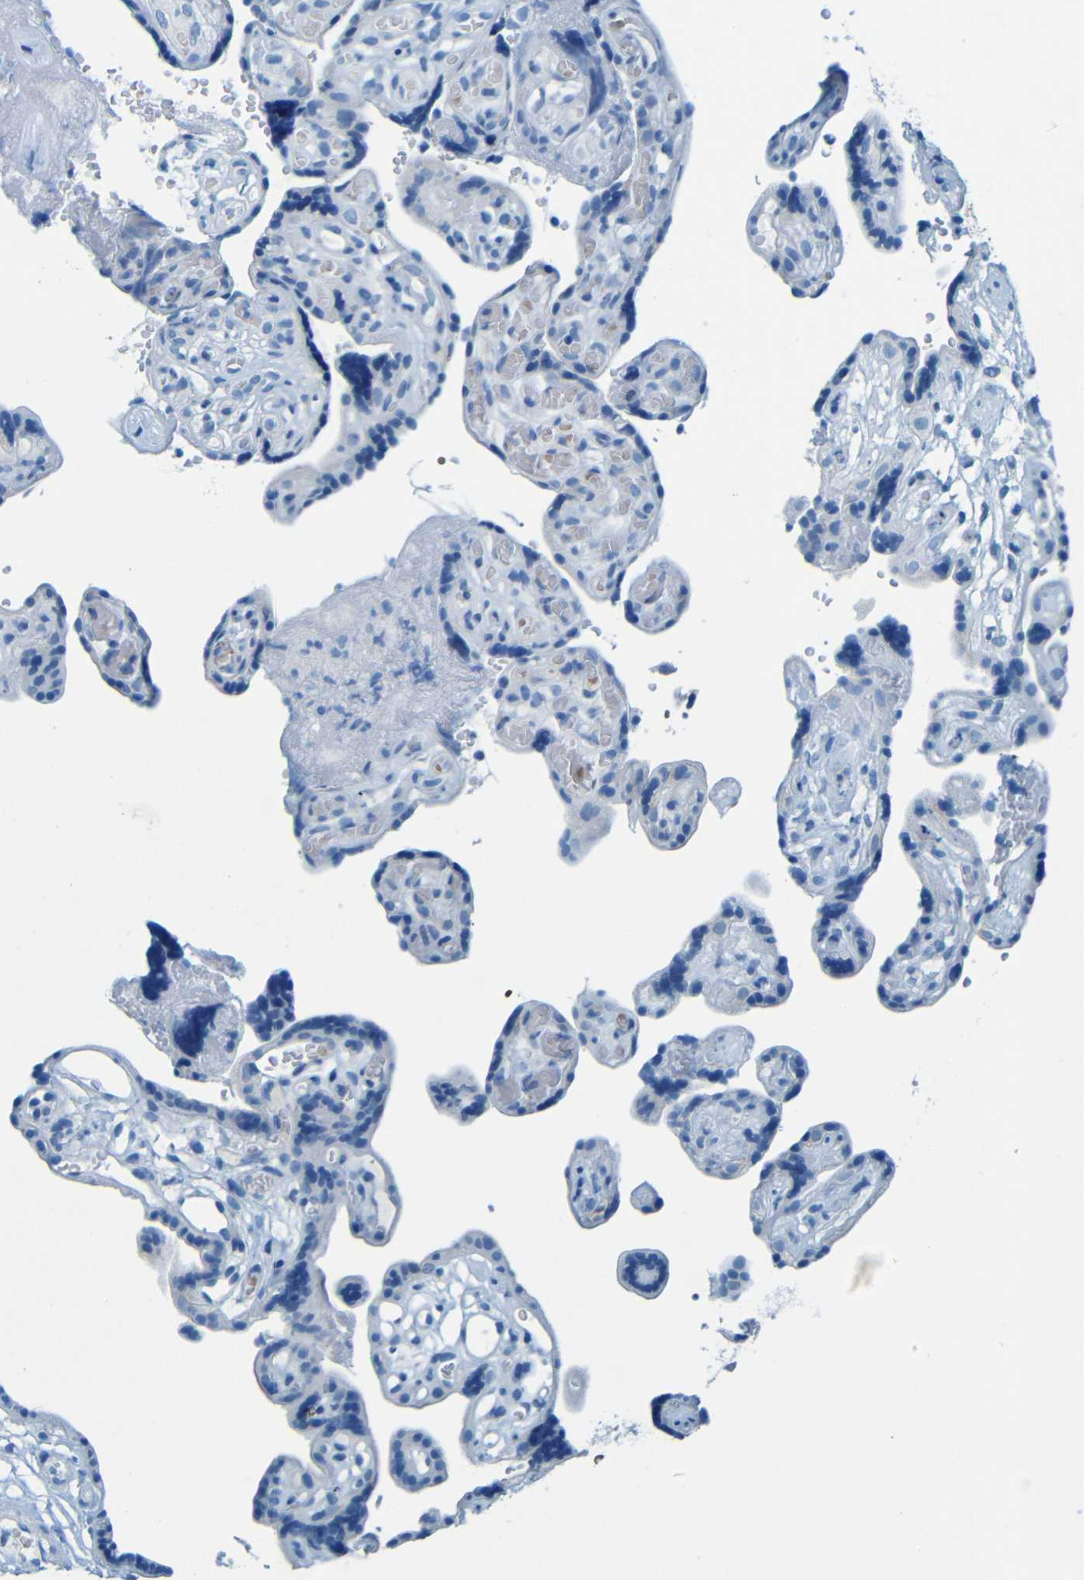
{"staining": {"intensity": "negative", "quantity": "none", "location": "none"}, "tissue": "placenta", "cell_type": "Decidual cells", "image_type": "normal", "snomed": [{"axis": "morphology", "description": "Normal tissue, NOS"}, {"axis": "topography", "description": "Placenta"}], "caption": "An immunohistochemistry photomicrograph of benign placenta is shown. There is no staining in decidual cells of placenta. (Immunohistochemistry (ihc), brightfield microscopy, high magnification).", "gene": "MAP2", "patient": {"sex": "female", "age": 30}}